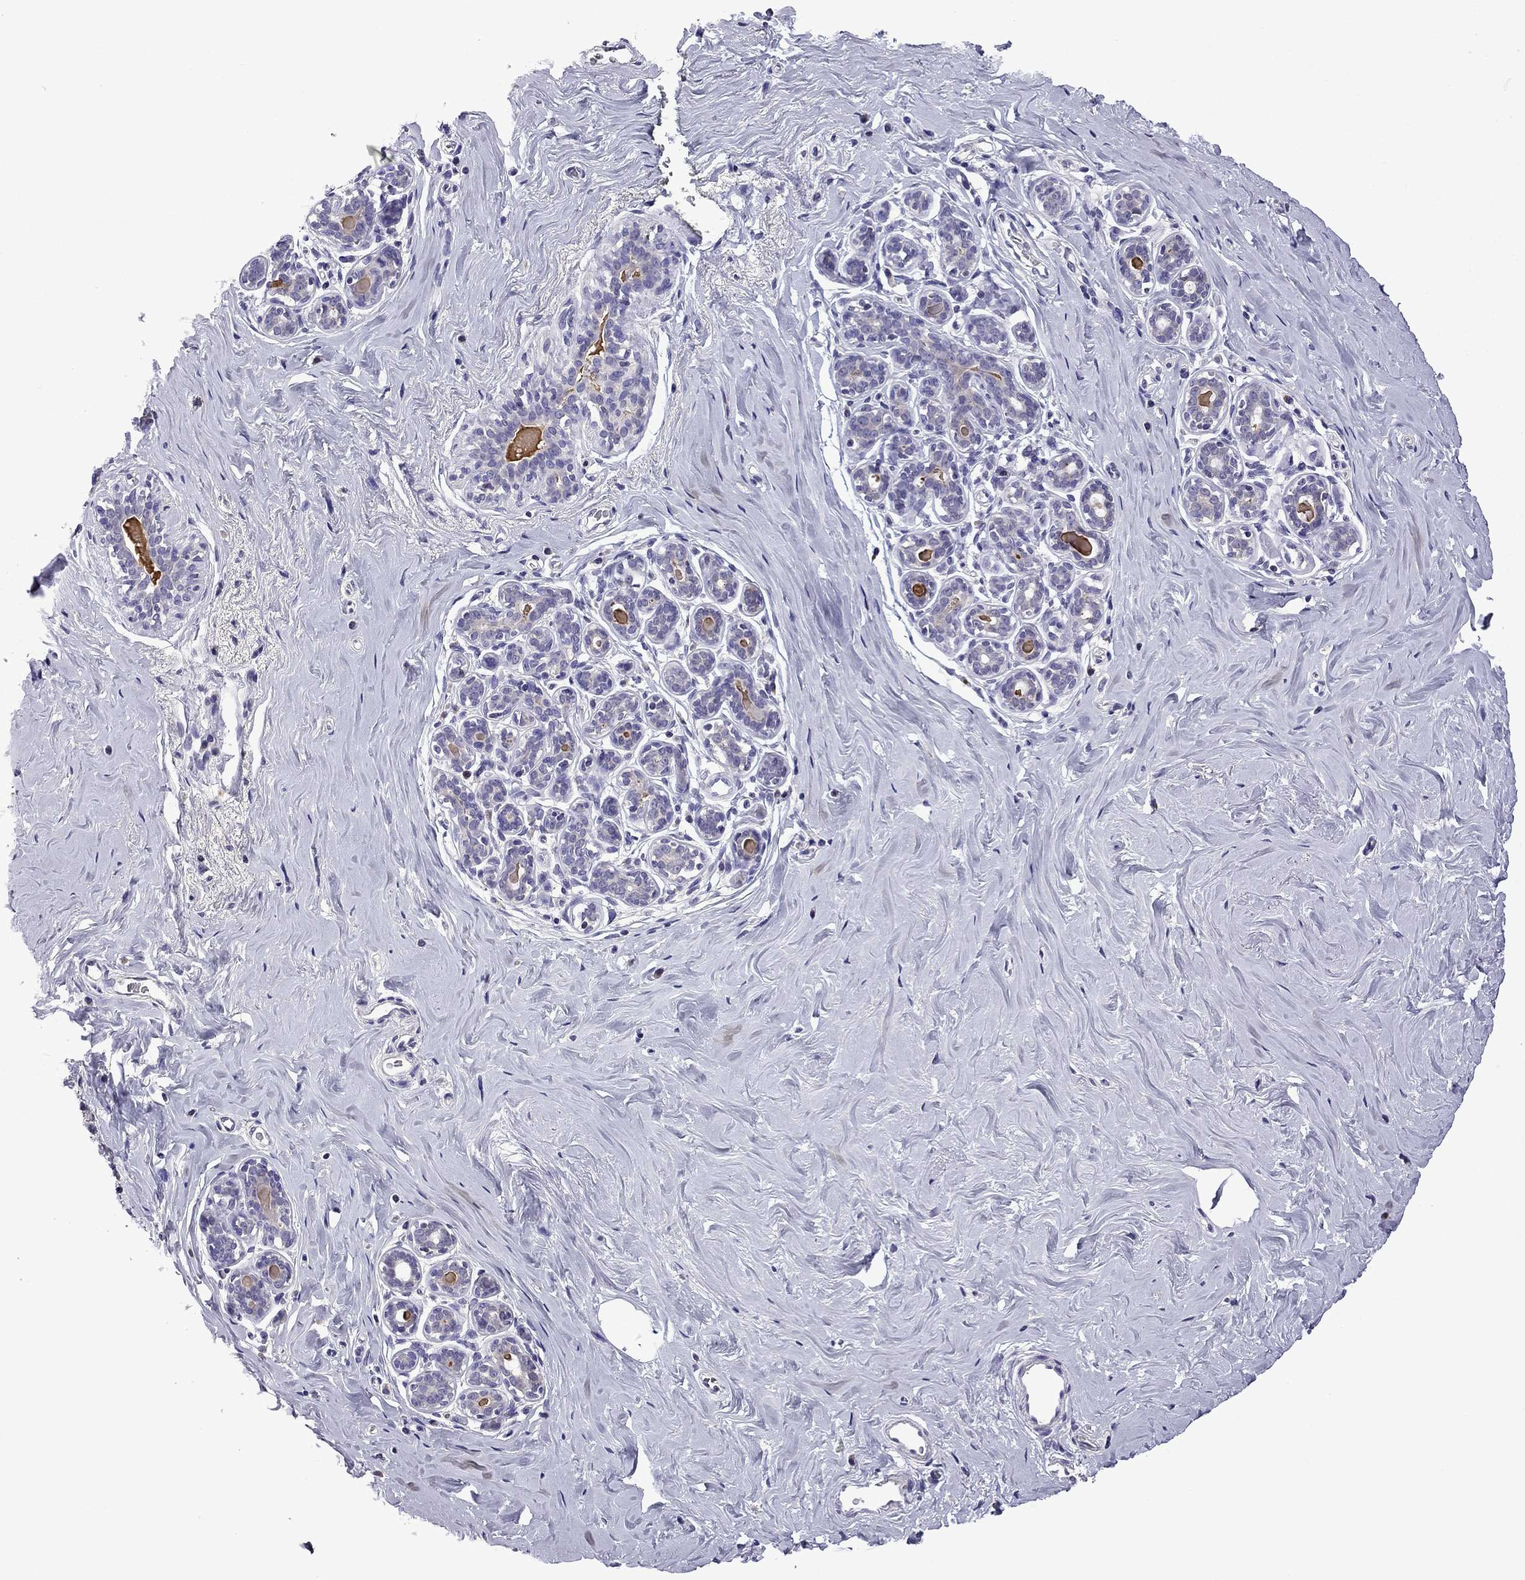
{"staining": {"intensity": "negative", "quantity": "none", "location": "none"}, "tissue": "breast", "cell_type": "Adipocytes", "image_type": "normal", "snomed": [{"axis": "morphology", "description": "Normal tissue, NOS"}, {"axis": "topography", "description": "Skin"}, {"axis": "topography", "description": "Breast"}], "caption": "This is a histopathology image of IHC staining of normal breast, which shows no staining in adipocytes.", "gene": "TTN", "patient": {"sex": "female", "age": 43}}